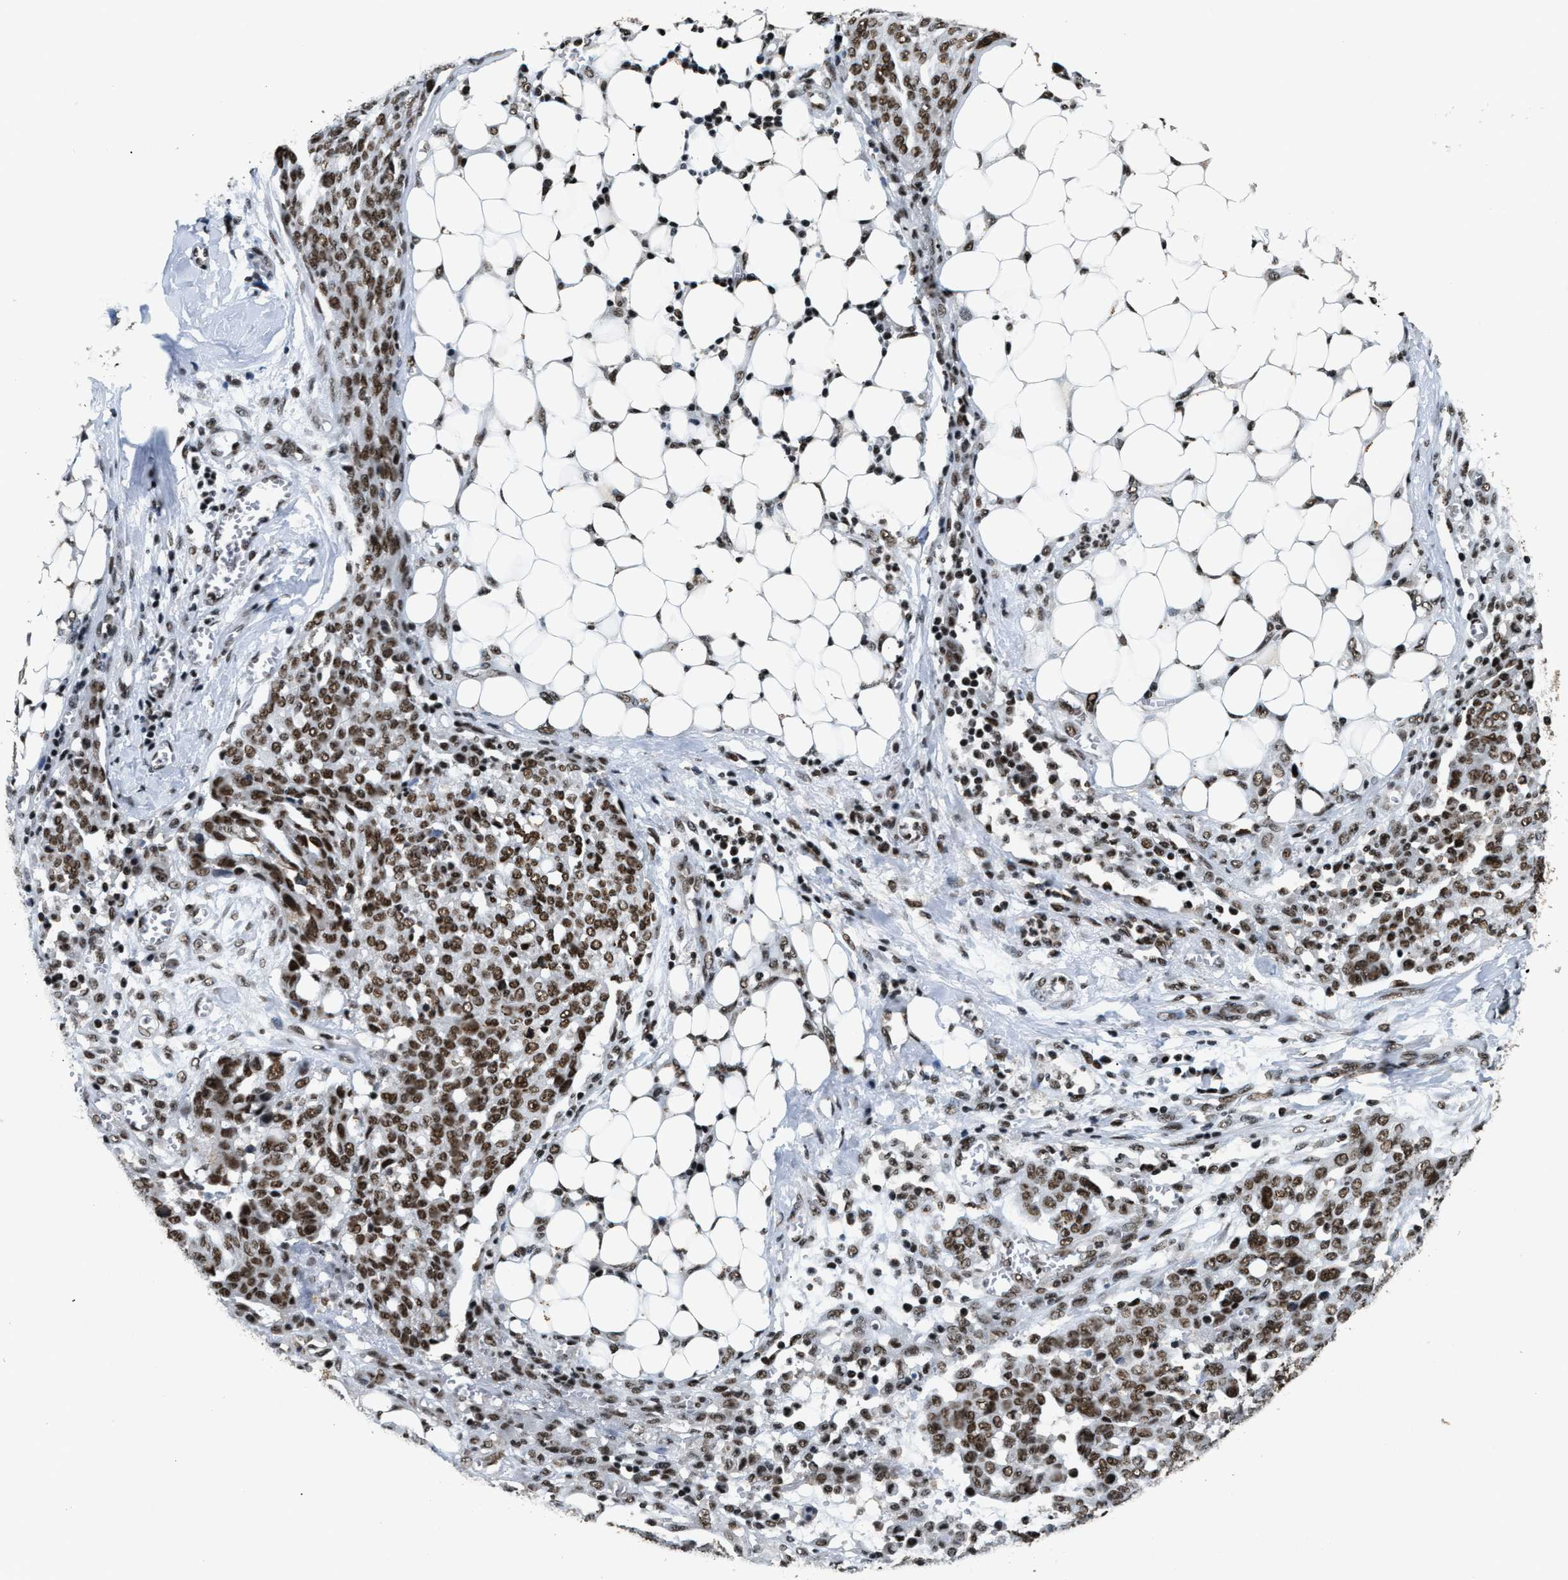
{"staining": {"intensity": "moderate", "quantity": ">75%", "location": "nuclear"}, "tissue": "ovarian cancer", "cell_type": "Tumor cells", "image_type": "cancer", "snomed": [{"axis": "morphology", "description": "Cystadenocarcinoma, serous, NOS"}, {"axis": "topography", "description": "Soft tissue"}, {"axis": "topography", "description": "Ovary"}], "caption": "This micrograph displays immunohistochemistry staining of ovarian cancer (serous cystadenocarcinoma), with medium moderate nuclear staining in about >75% of tumor cells.", "gene": "RAD21", "patient": {"sex": "female", "age": 57}}